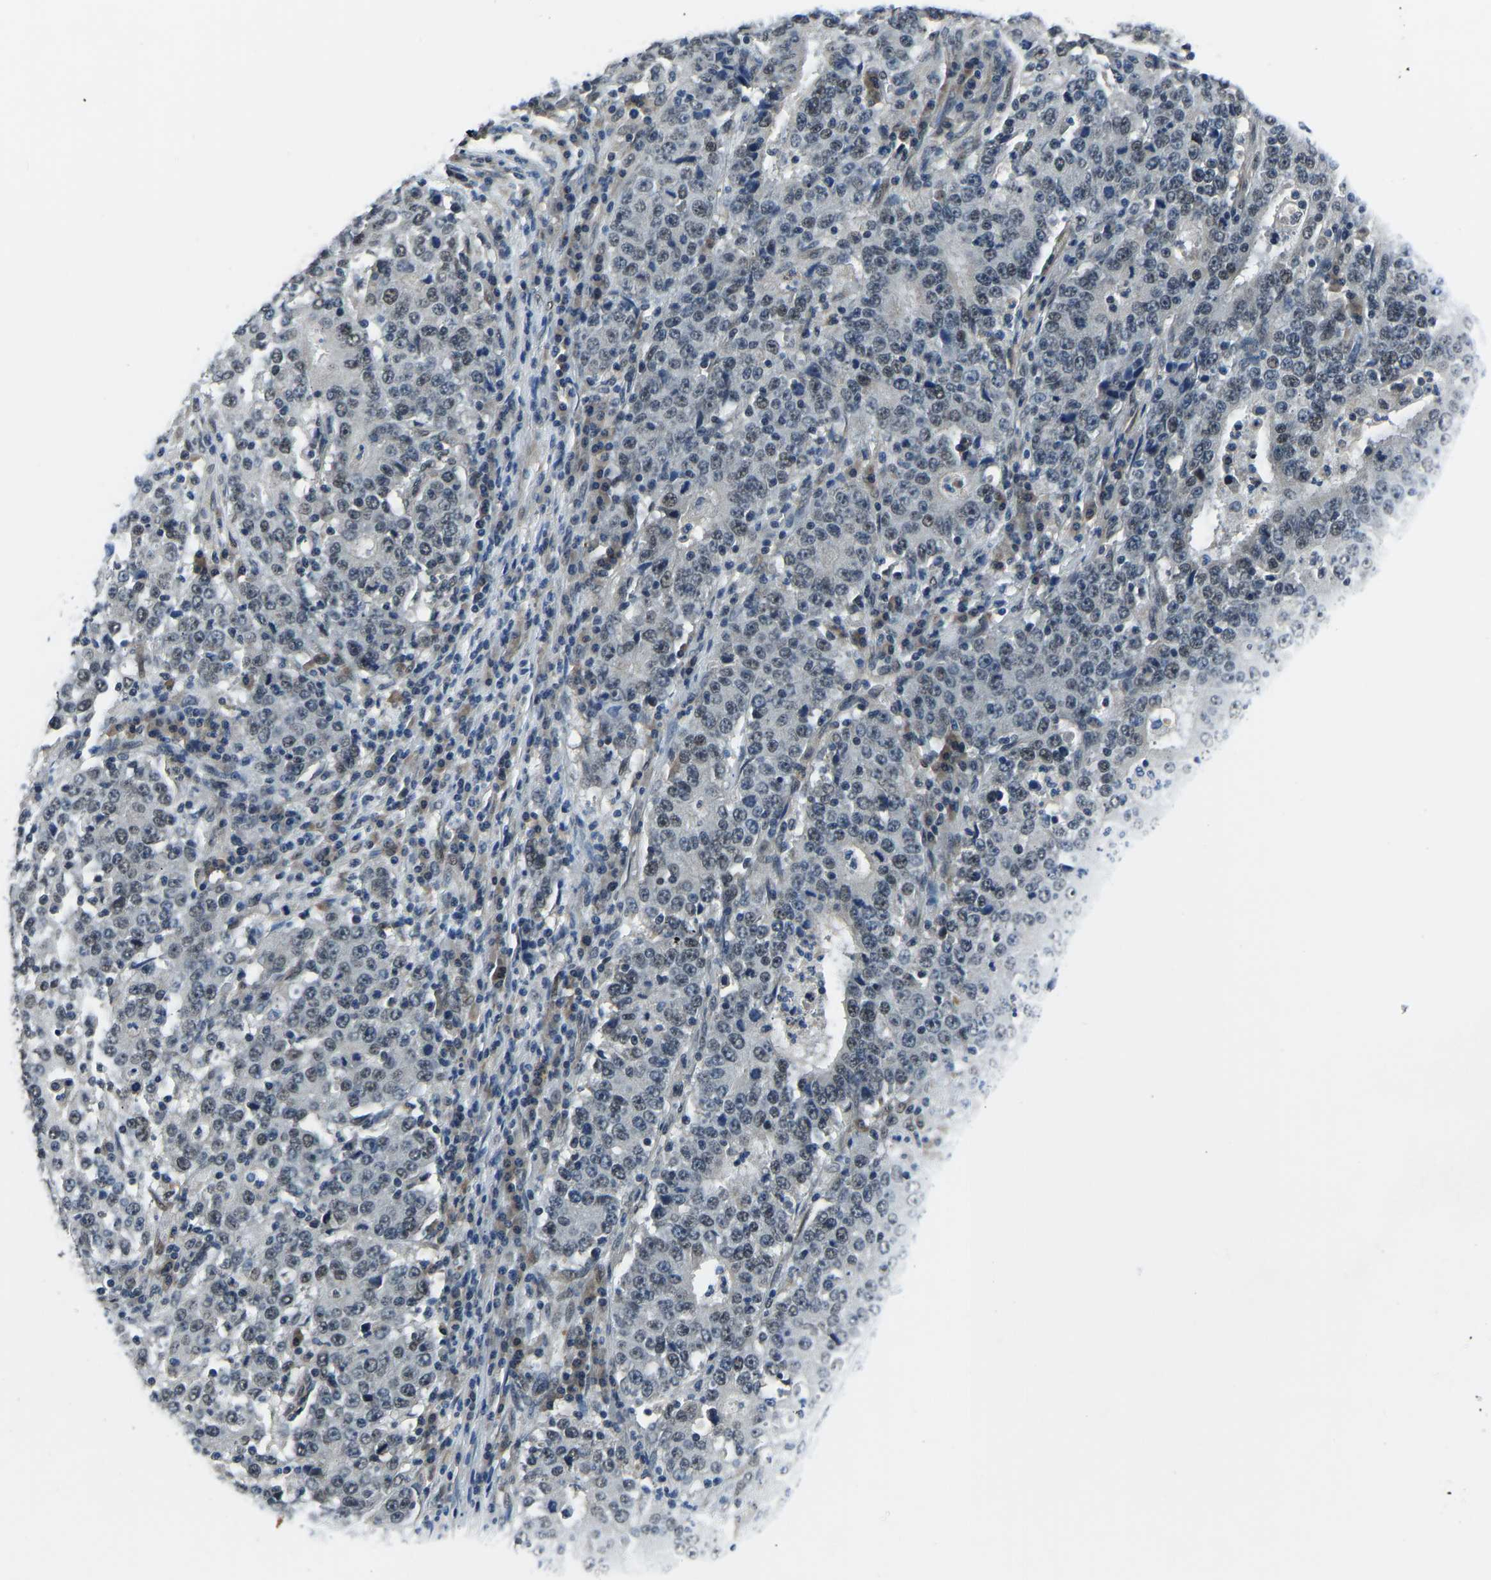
{"staining": {"intensity": "weak", "quantity": "<25%", "location": "nuclear"}, "tissue": "stomach cancer", "cell_type": "Tumor cells", "image_type": "cancer", "snomed": [{"axis": "morphology", "description": "Adenocarcinoma, NOS"}, {"axis": "topography", "description": "Stomach"}], "caption": "Stomach cancer (adenocarcinoma) was stained to show a protein in brown. There is no significant staining in tumor cells.", "gene": "FOS", "patient": {"sex": "male", "age": 59}}